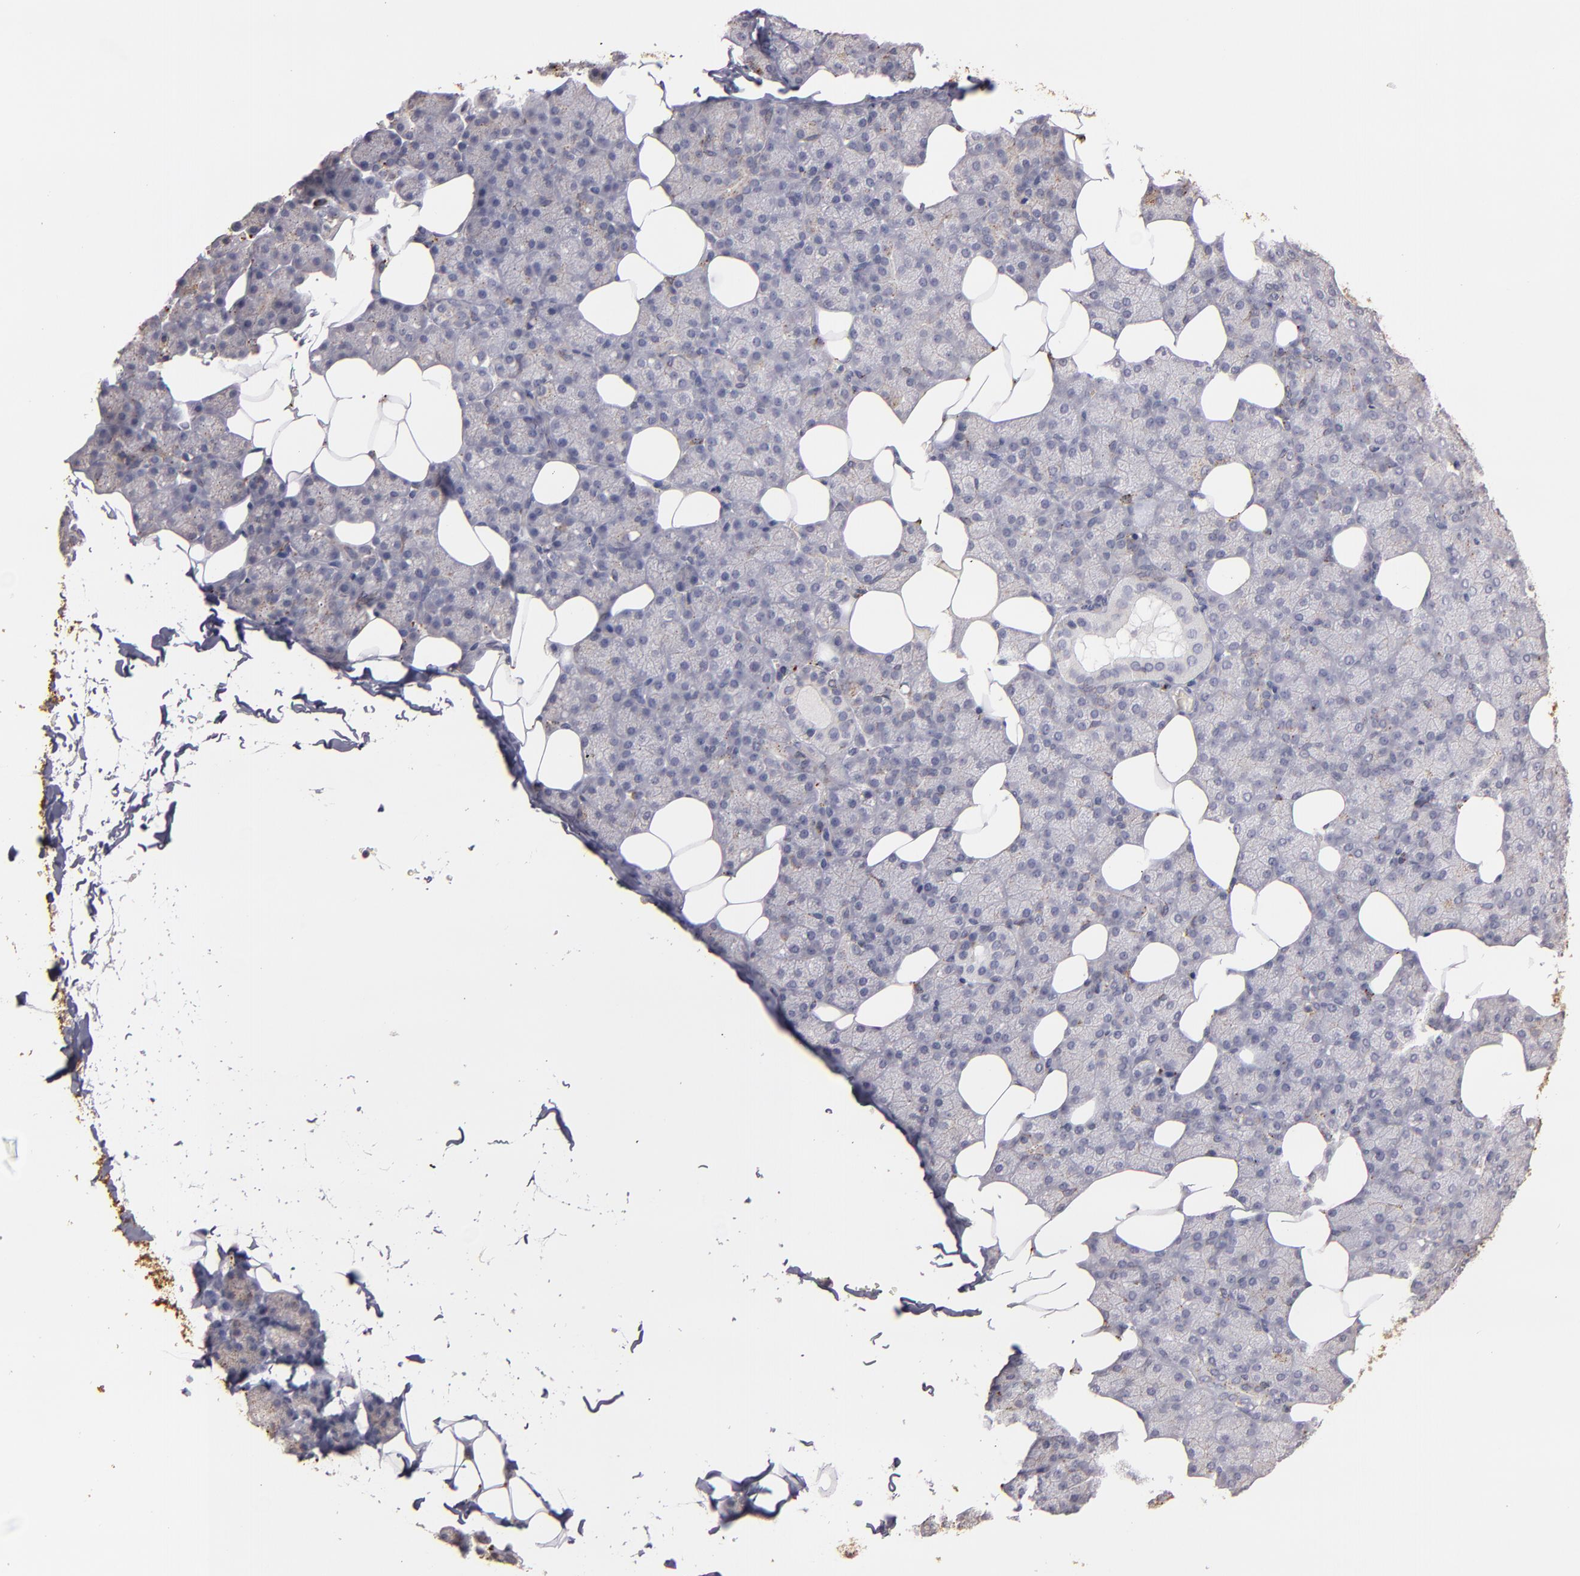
{"staining": {"intensity": "weak", "quantity": ">75%", "location": "cytoplasmic/membranous"}, "tissue": "salivary gland", "cell_type": "Glandular cells", "image_type": "normal", "snomed": [{"axis": "morphology", "description": "Normal tissue, NOS"}, {"axis": "topography", "description": "Lymph node"}, {"axis": "topography", "description": "Salivary gland"}], "caption": "IHC of normal salivary gland reveals low levels of weak cytoplasmic/membranous expression in about >75% of glandular cells.", "gene": "TRAF1", "patient": {"sex": "male", "age": 8}}